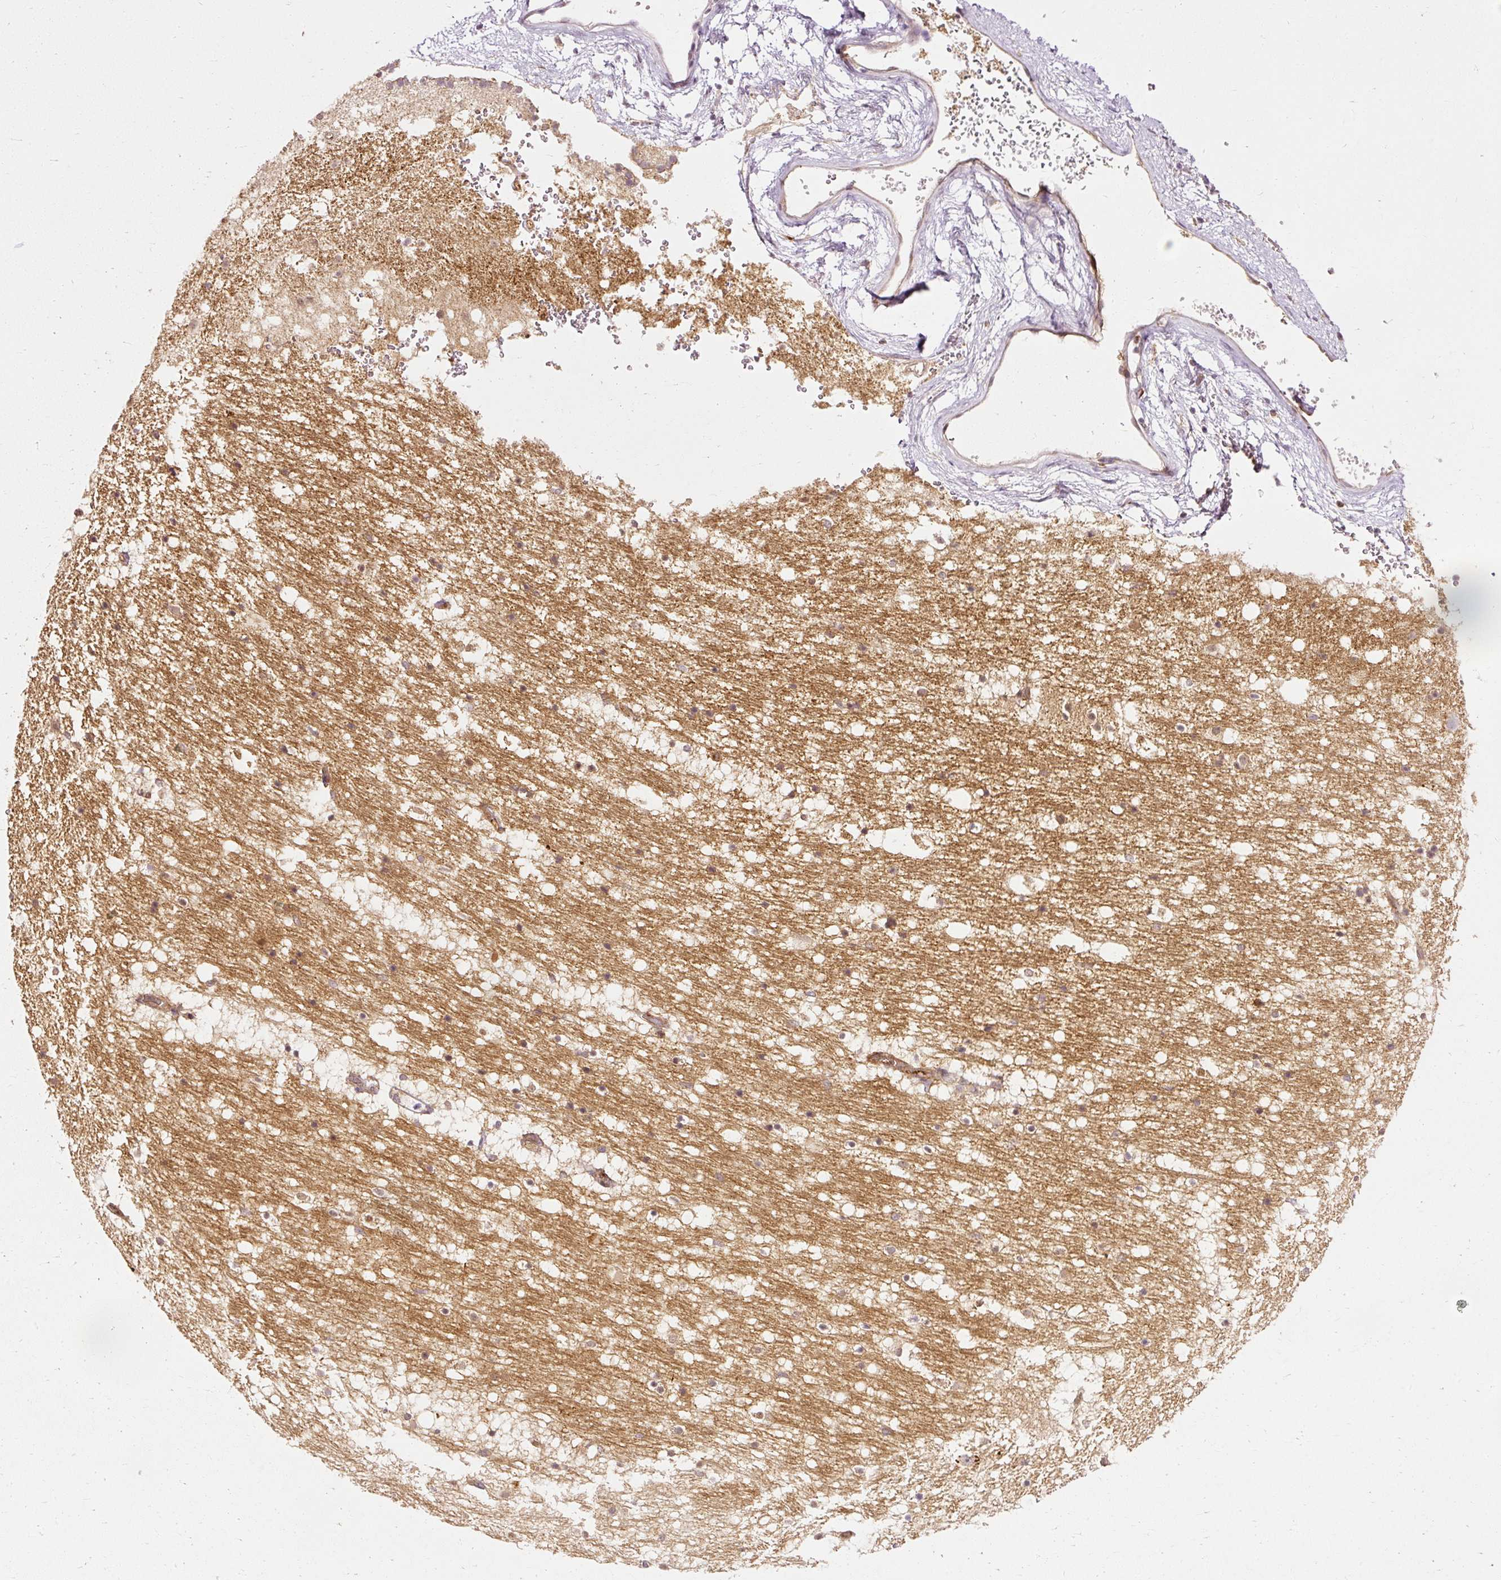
{"staining": {"intensity": "moderate", "quantity": "<25%", "location": "cytoplasmic/membranous"}, "tissue": "caudate", "cell_type": "Glial cells", "image_type": "normal", "snomed": [{"axis": "morphology", "description": "Normal tissue, NOS"}, {"axis": "topography", "description": "Lateral ventricle wall"}], "caption": "IHC micrograph of benign human caudate stained for a protein (brown), which shows low levels of moderate cytoplasmic/membranous staining in about <25% of glial cells.", "gene": "ARMH3", "patient": {"sex": "male", "age": 37}}